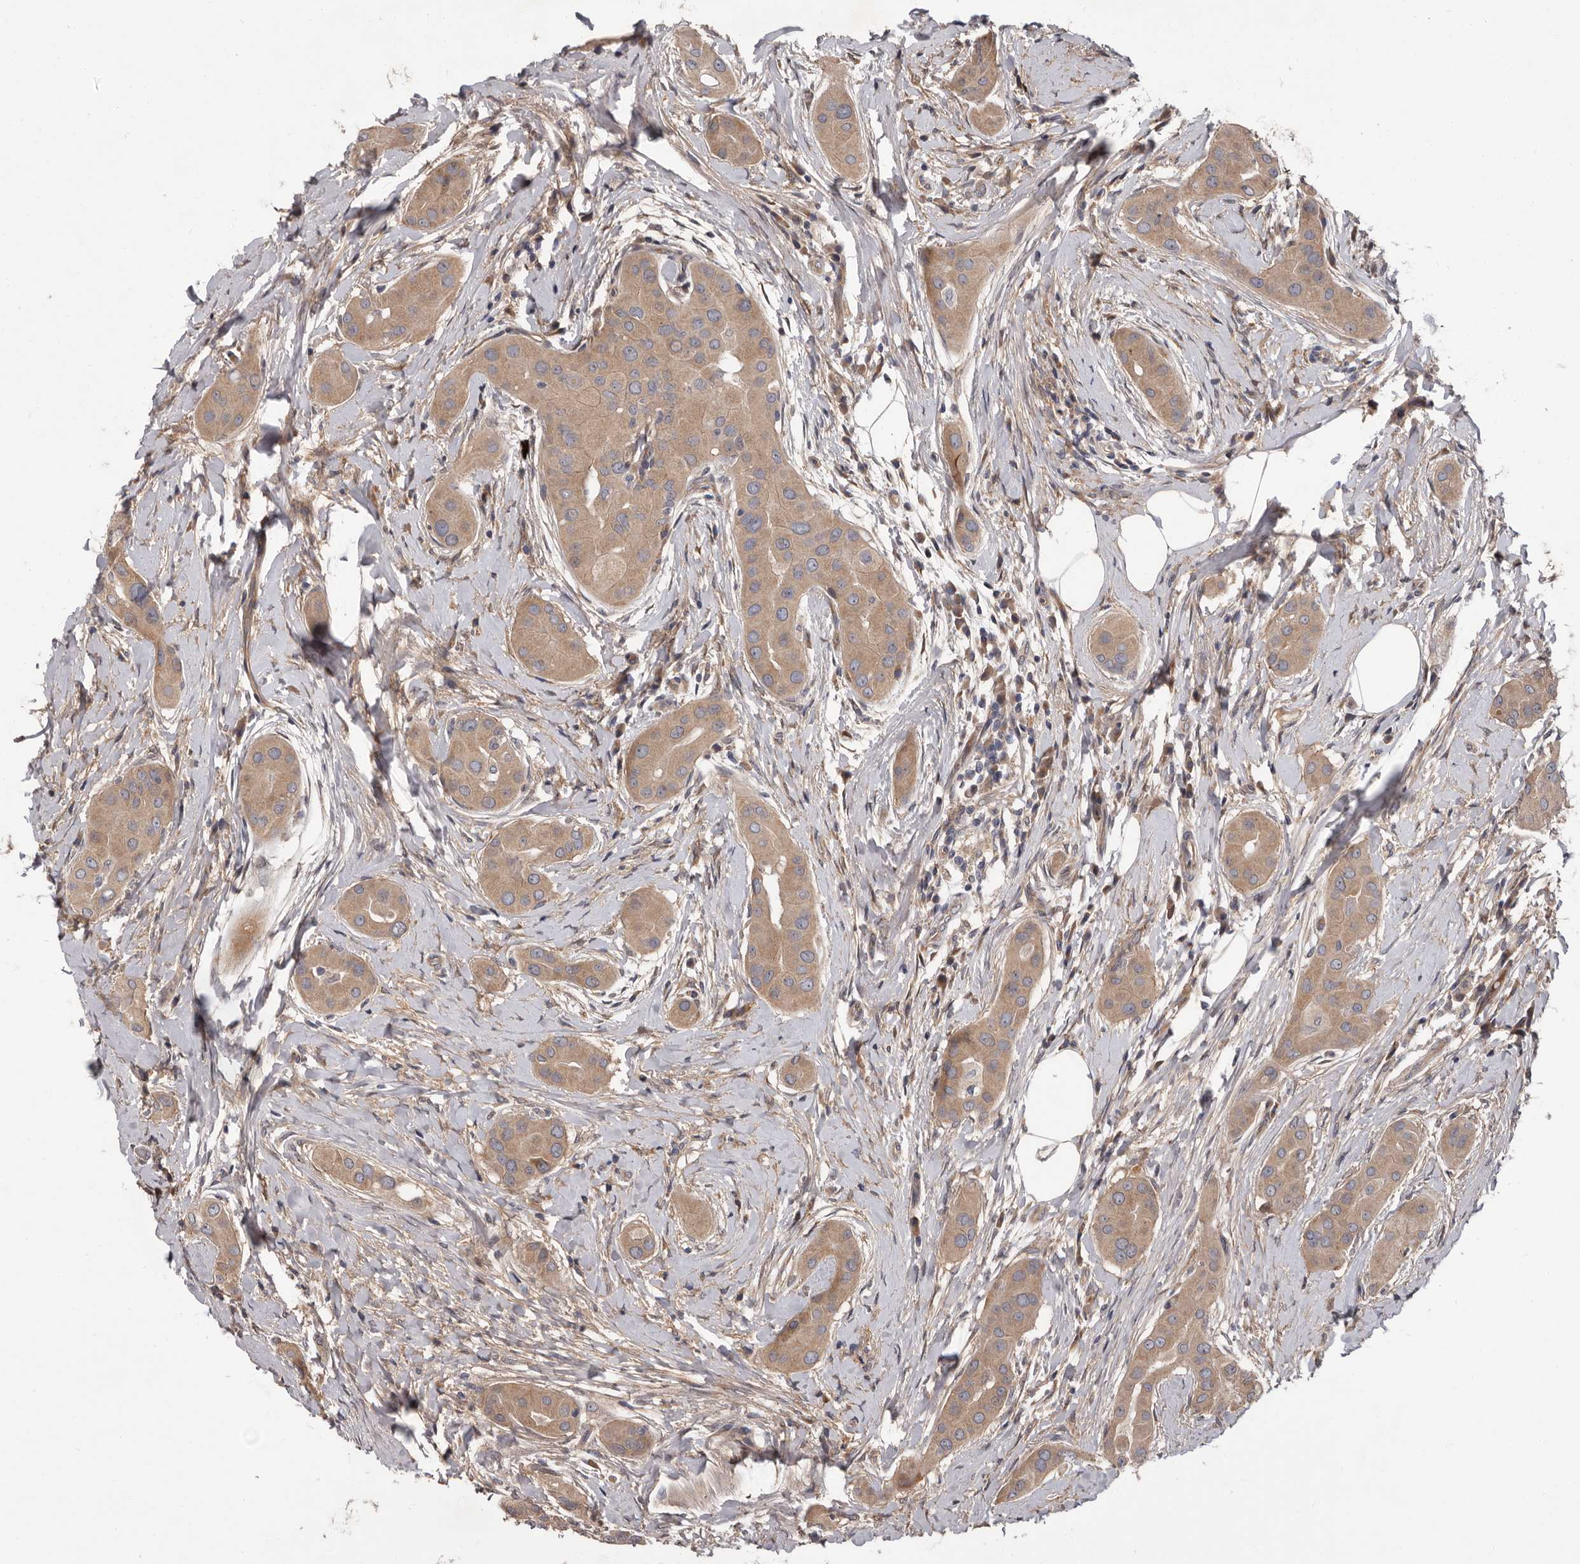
{"staining": {"intensity": "moderate", "quantity": ">75%", "location": "cytoplasmic/membranous"}, "tissue": "thyroid cancer", "cell_type": "Tumor cells", "image_type": "cancer", "snomed": [{"axis": "morphology", "description": "Papillary adenocarcinoma, NOS"}, {"axis": "topography", "description": "Thyroid gland"}], "caption": "Immunohistochemistry (IHC) (DAB (3,3'-diaminobenzidine)) staining of human papillary adenocarcinoma (thyroid) shows moderate cytoplasmic/membranous protein staining in approximately >75% of tumor cells.", "gene": "PRKD1", "patient": {"sex": "male", "age": 33}}